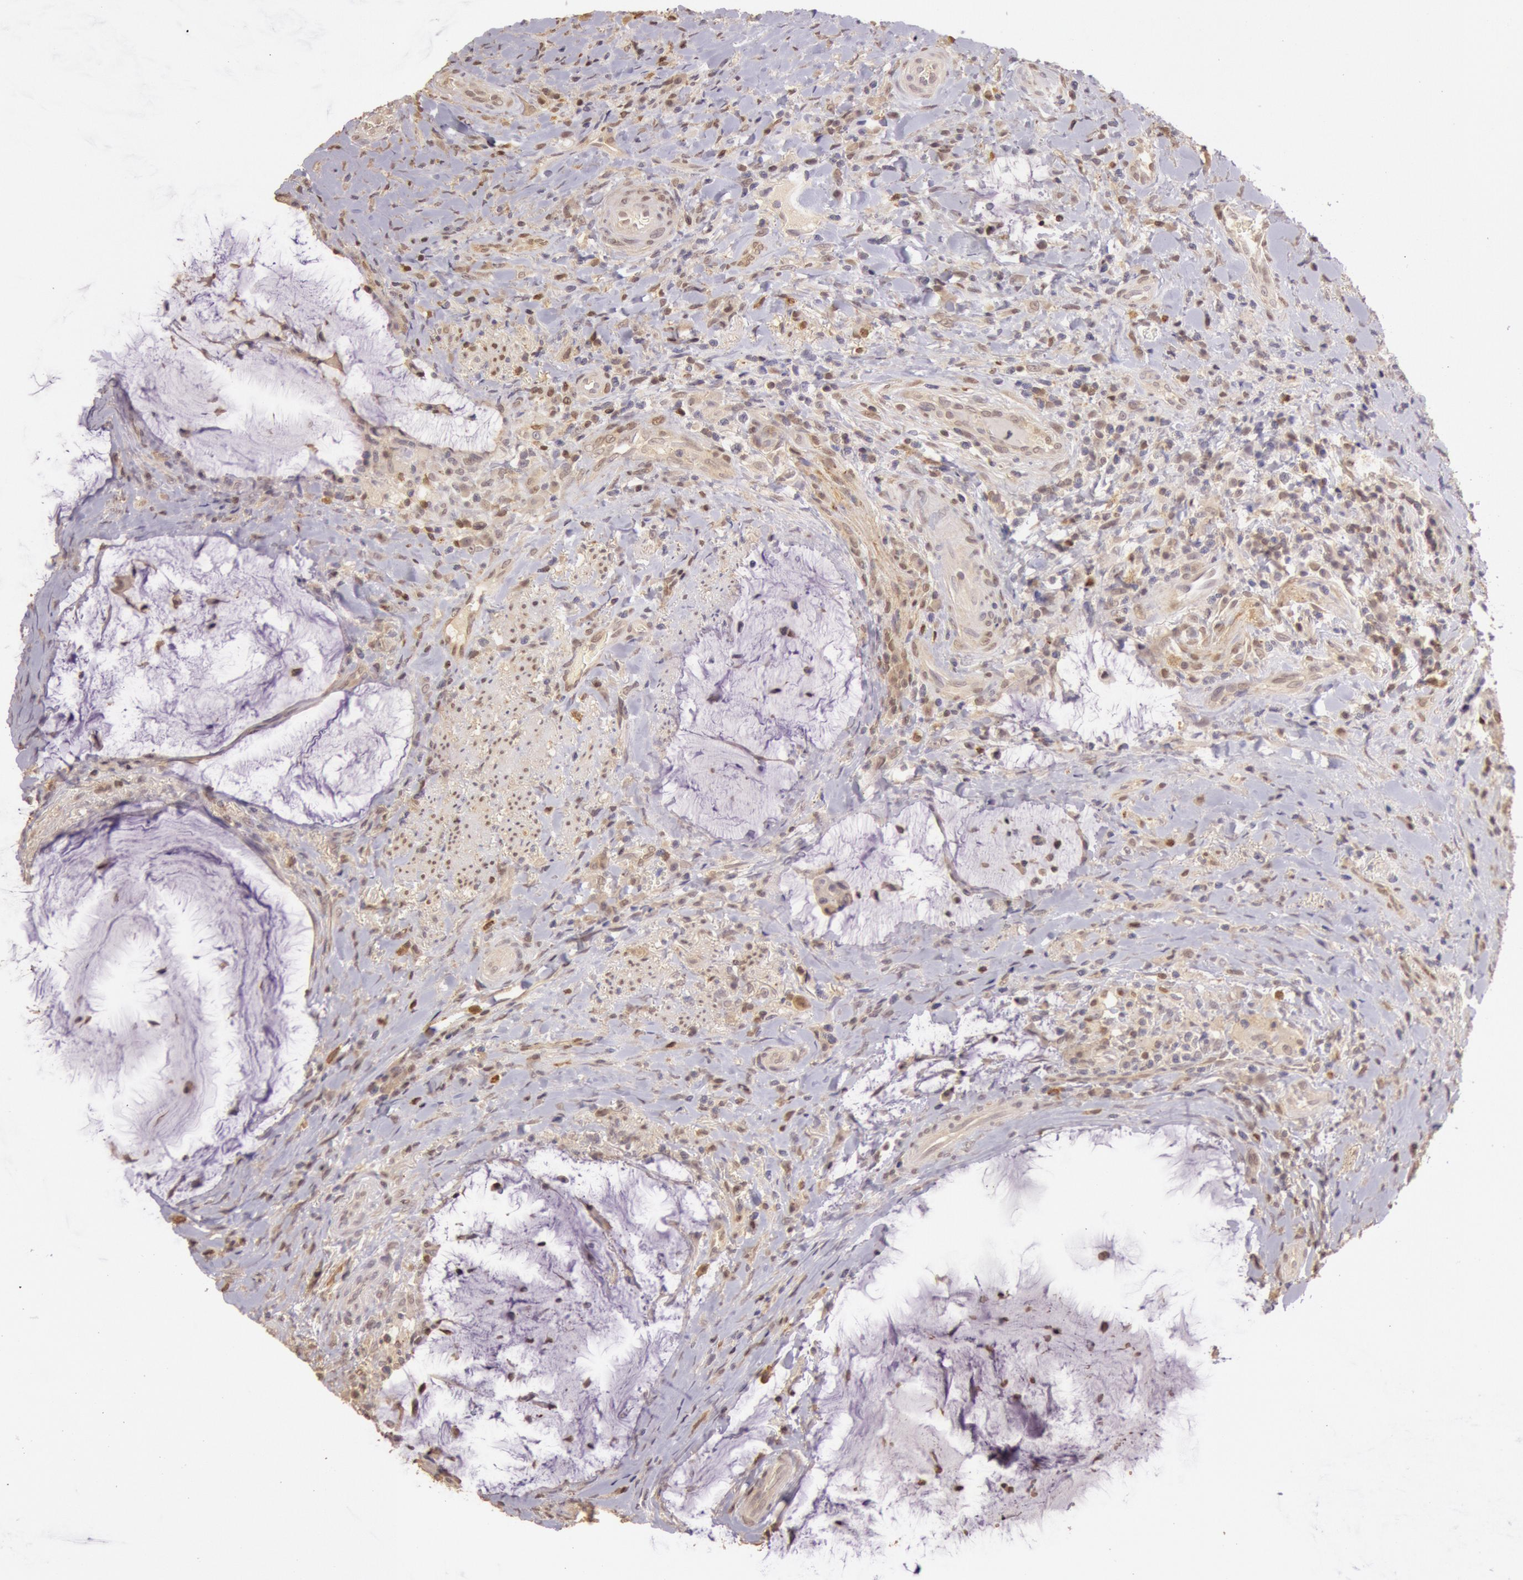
{"staining": {"intensity": "weak", "quantity": "25%-75%", "location": "cytoplasmic/membranous,nuclear"}, "tissue": "colorectal cancer", "cell_type": "Tumor cells", "image_type": "cancer", "snomed": [{"axis": "morphology", "description": "Adenocarcinoma, NOS"}, {"axis": "topography", "description": "Rectum"}], "caption": "Protein staining demonstrates weak cytoplasmic/membranous and nuclear staining in approximately 25%-75% of tumor cells in colorectal cancer (adenocarcinoma).", "gene": "SOD1", "patient": {"sex": "female", "age": 71}}